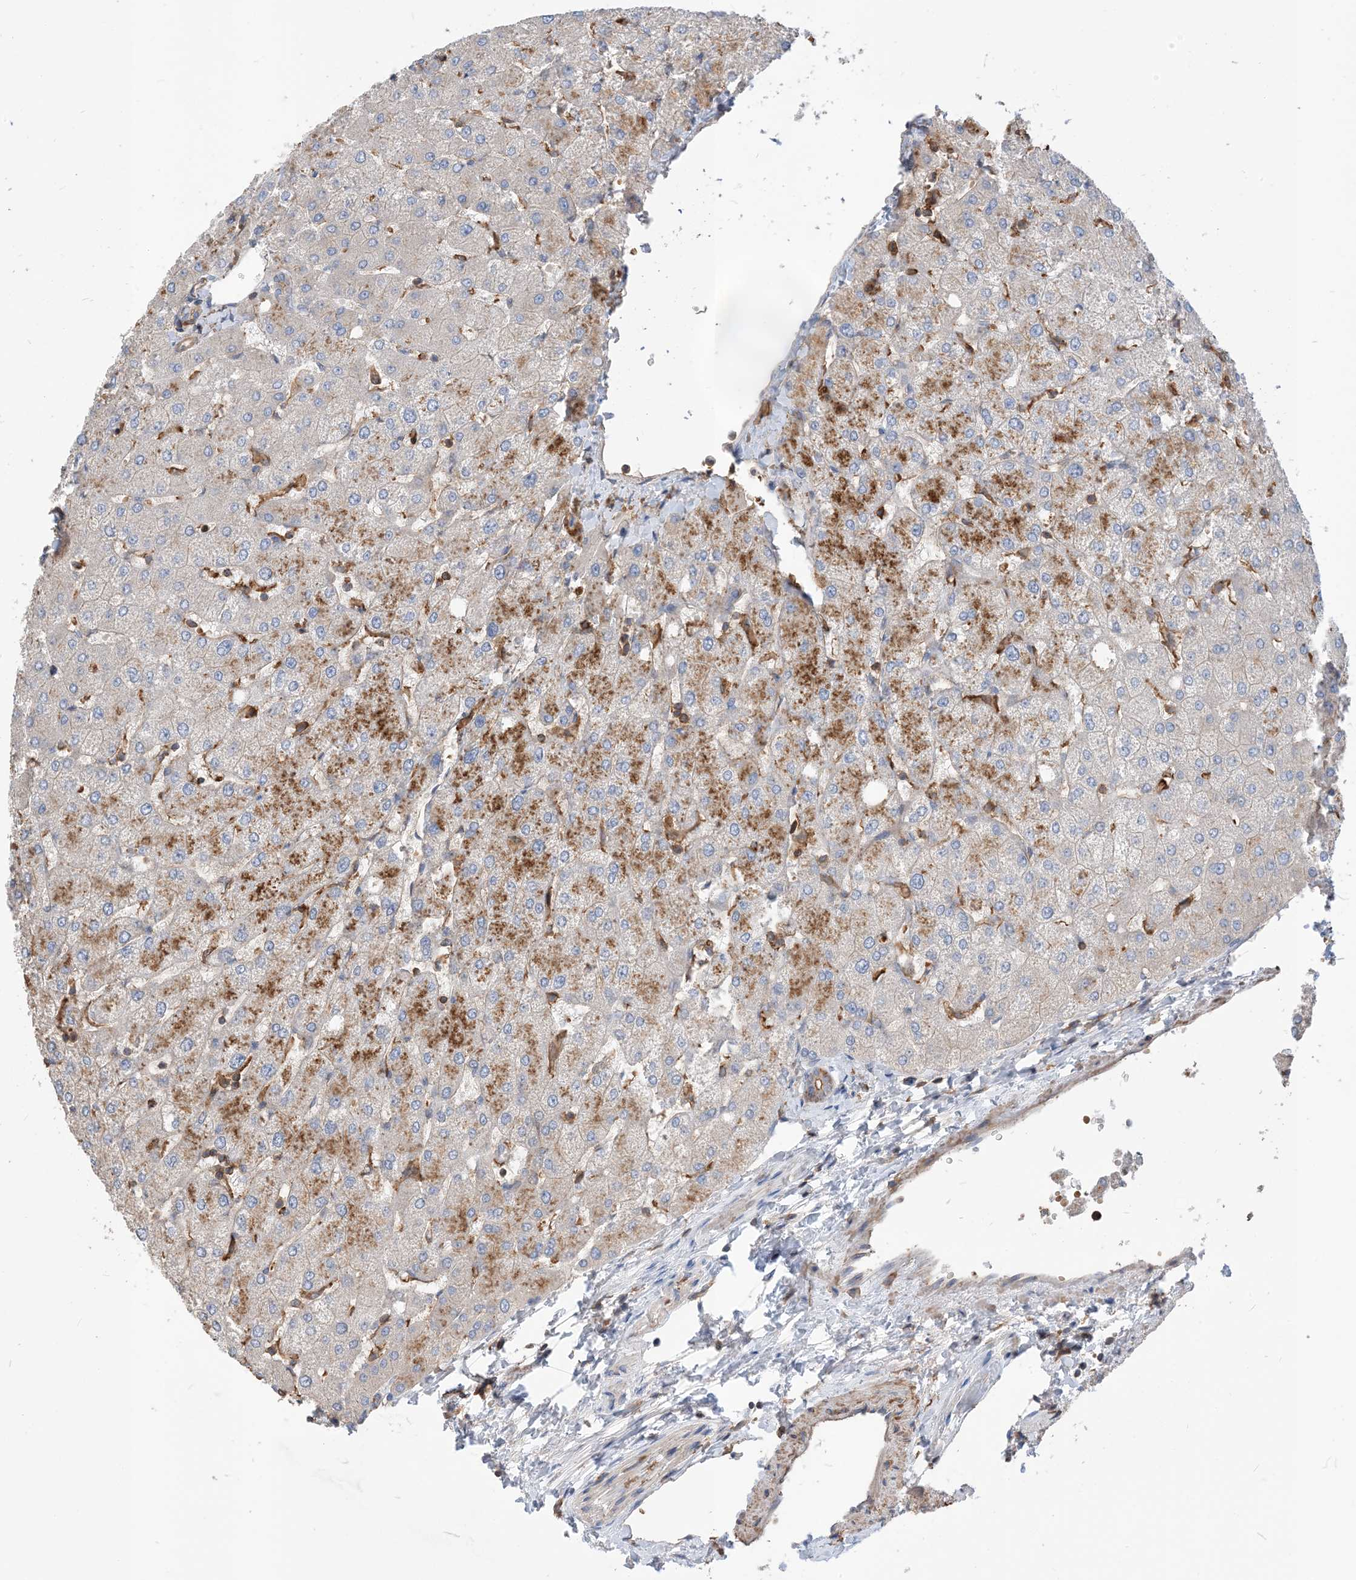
{"staining": {"intensity": "moderate", "quantity": "<25%", "location": "cytoplasmic/membranous"}, "tissue": "liver", "cell_type": "Cholangiocytes", "image_type": "normal", "snomed": [{"axis": "morphology", "description": "Normal tissue, NOS"}, {"axis": "topography", "description": "Liver"}], "caption": "DAB immunohistochemical staining of benign liver displays moderate cytoplasmic/membranous protein expression in about <25% of cholangiocytes.", "gene": "PARVG", "patient": {"sex": "female", "age": 54}}